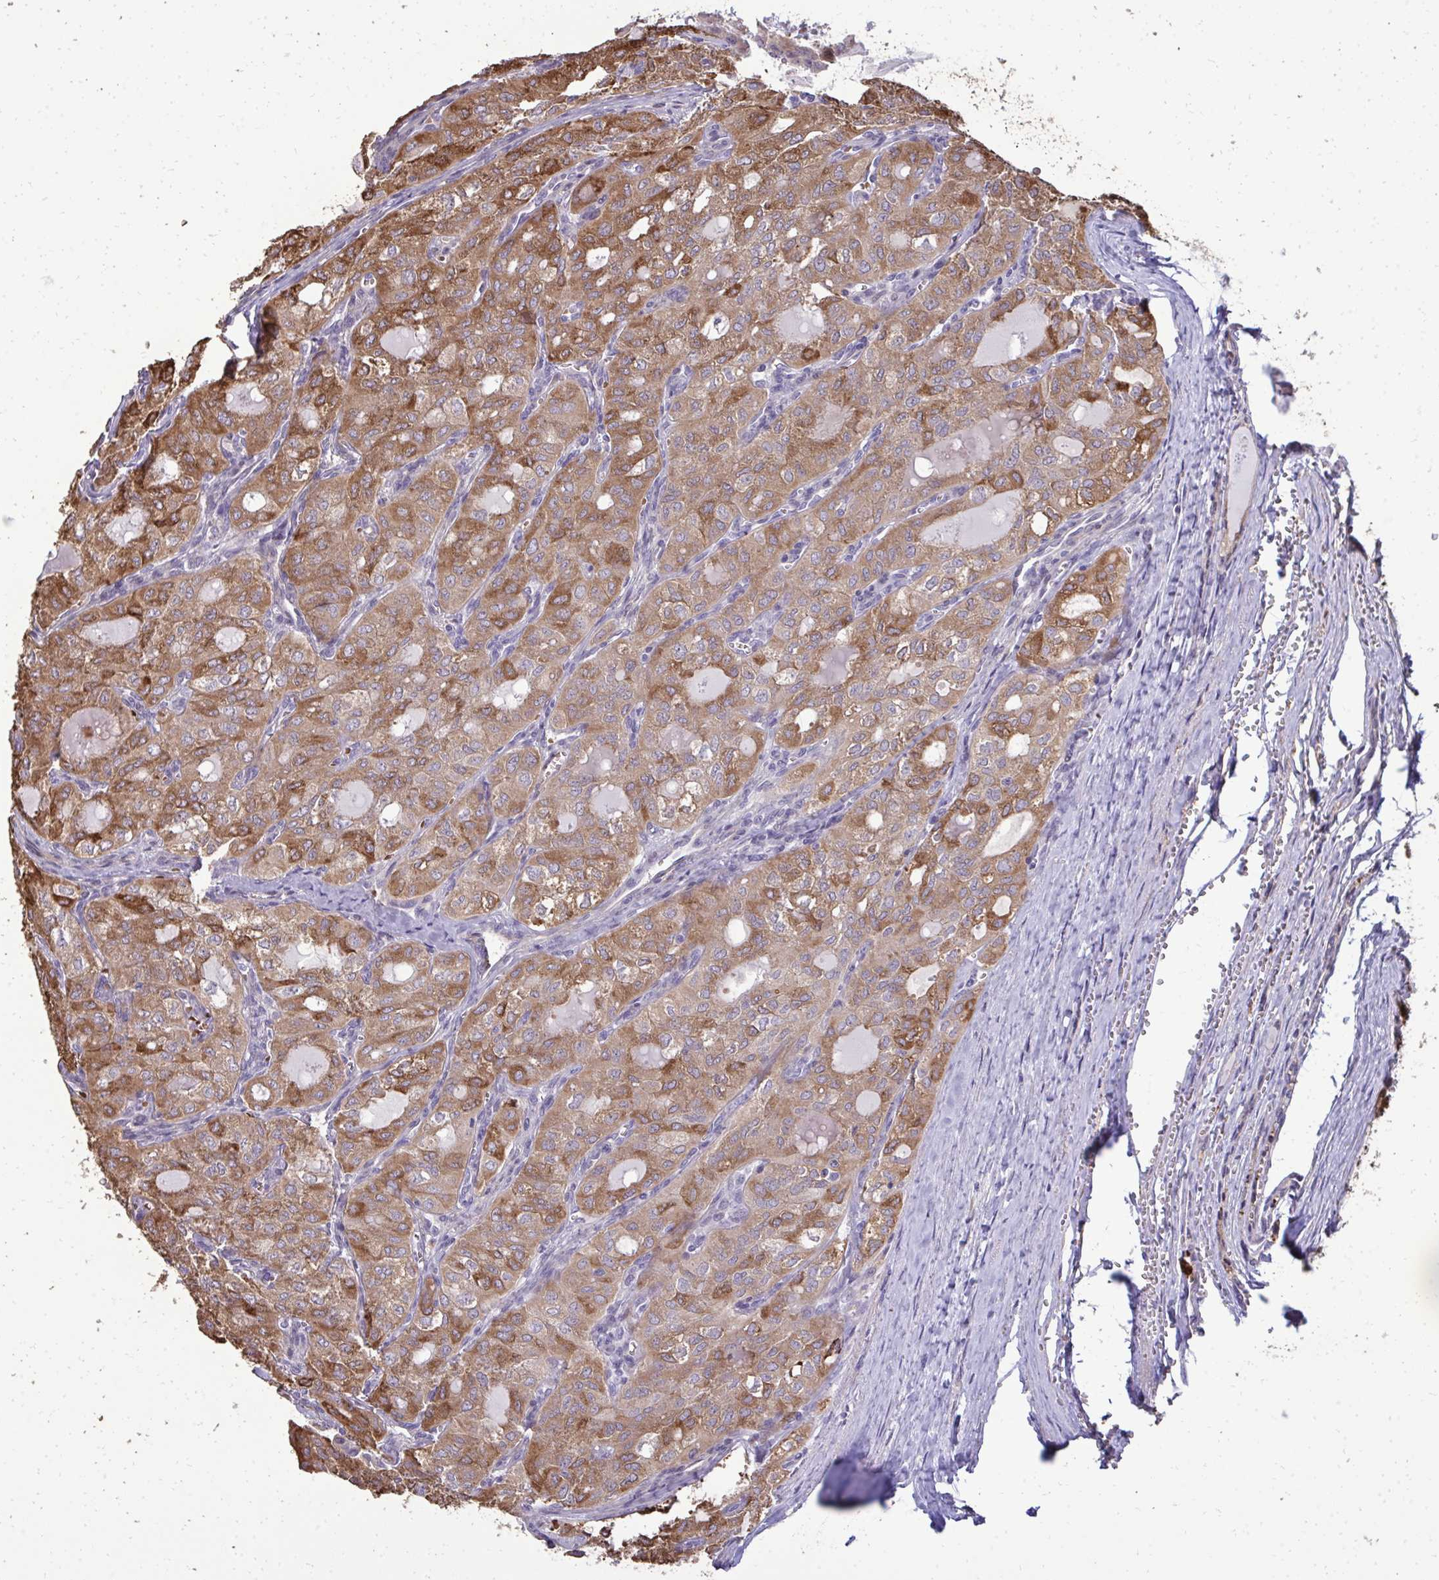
{"staining": {"intensity": "moderate", "quantity": ">75%", "location": "cytoplasmic/membranous"}, "tissue": "thyroid cancer", "cell_type": "Tumor cells", "image_type": "cancer", "snomed": [{"axis": "morphology", "description": "Follicular adenoma carcinoma, NOS"}, {"axis": "topography", "description": "Thyroid gland"}], "caption": "Immunohistochemistry (IHC) of thyroid cancer (follicular adenoma carcinoma) exhibits medium levels of moderate cytoplasmic/membranous expression in about >75% of tumor cells. The staining was performed using DAB (3,3'-diaminobenzidine), with brown indicating positive protein expression. Nuclei are stained blue with hematoxylin.", "gene": "FIBCD1", "patient": {"sex": "male", "age": 75}}